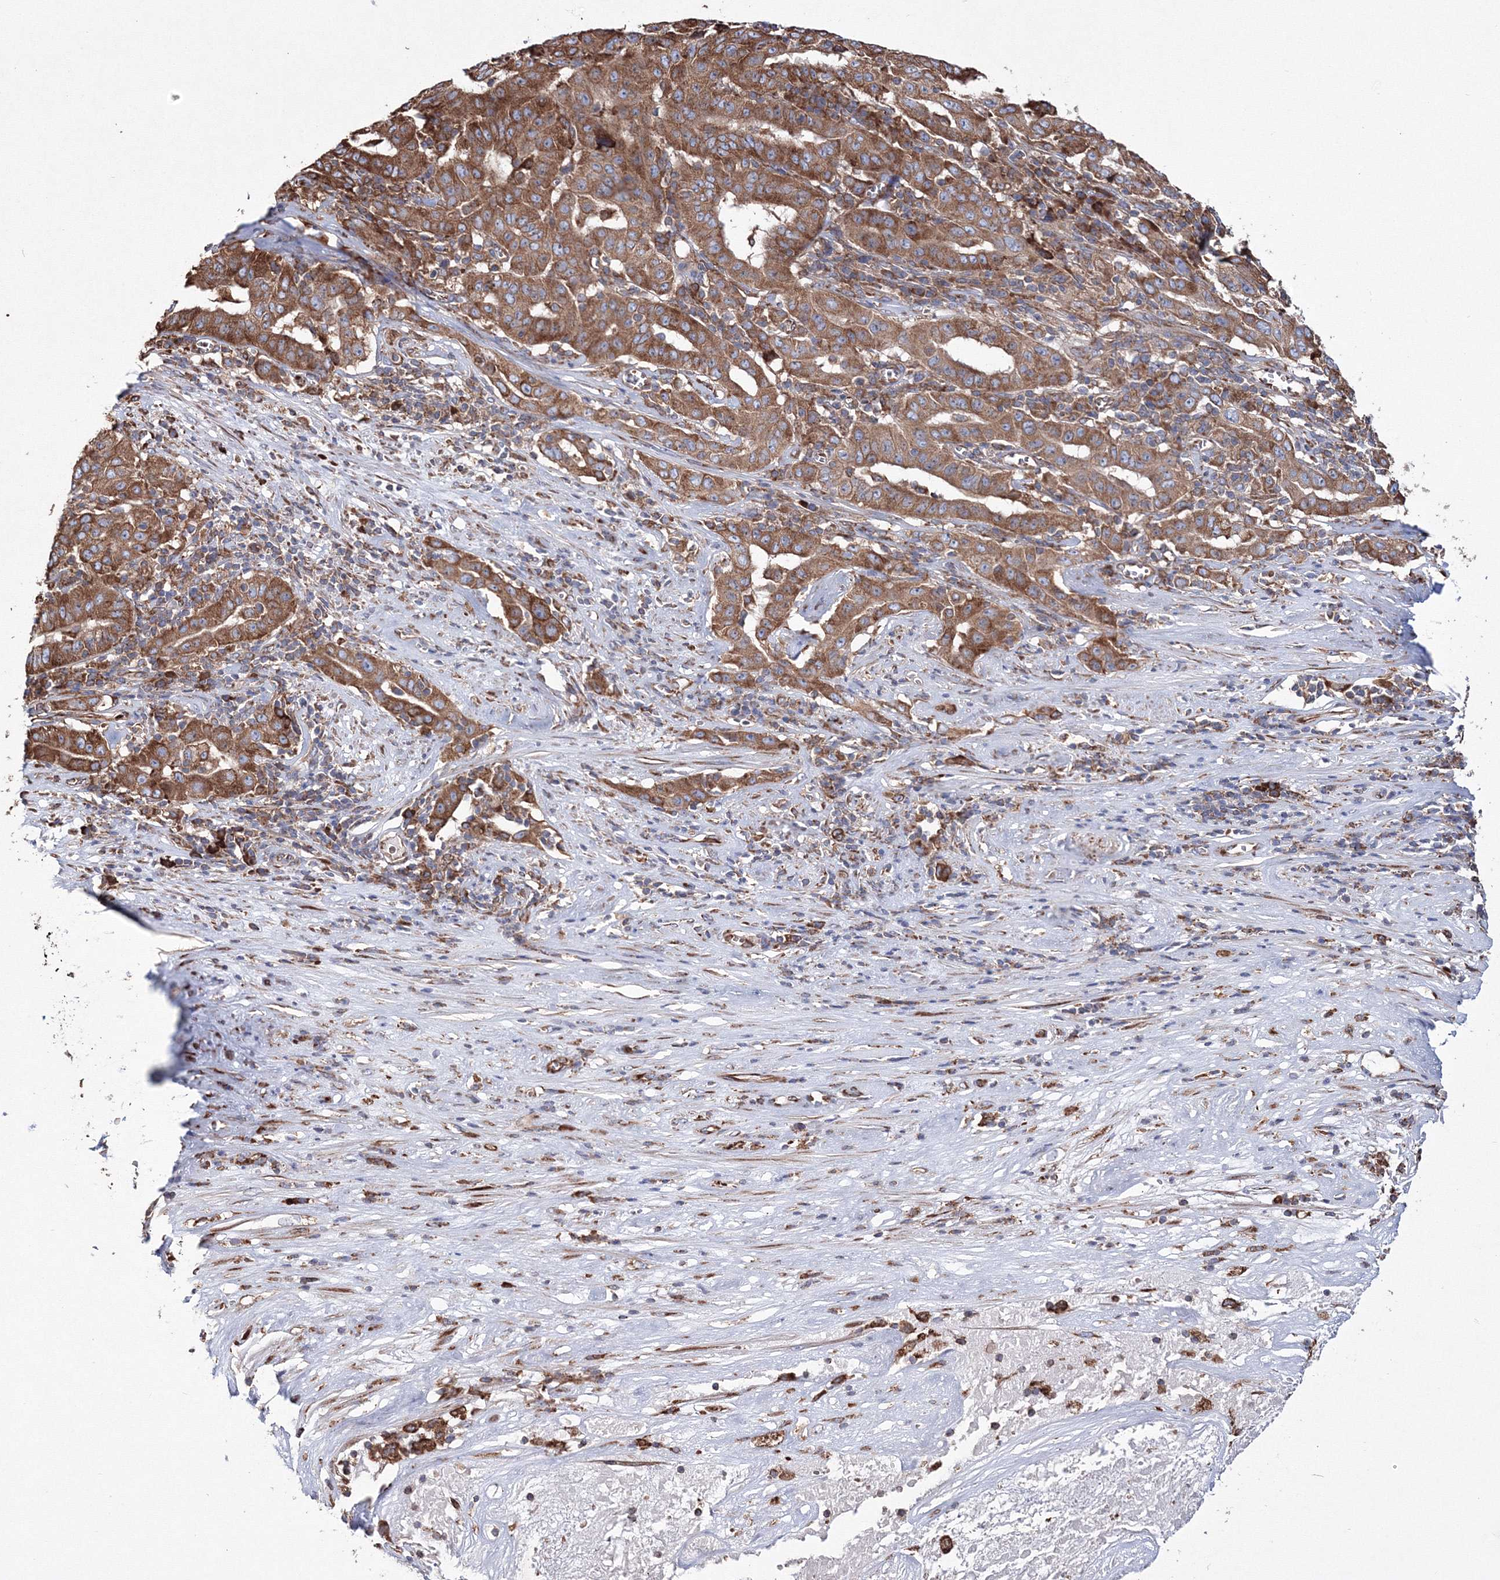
{"staining": {"intensity": "moderate", "quantity": ">75%", "location": "cytoplasmic/membranous"}, "tissue": "pancreatic cancer", "cell_type": "Tumor cells", "image_type": "cancer", "snomed": [{"axis": "morphology", "description": "Adenocarcinoma, NOS"}, {"axis": "topography", "description": "Pancreas"}], "caption": "DAB (3,3'-diaminobenzidine) immunohistochemical staining of human pancreatic adenocarcinoma reveals moderate cytoplasmic/membranous protein expression in approximately >75% of tumor cells. The staining was performed using DAB (3,3'-diaminobenzidine) to visualize the protein expression in brown, while the nuclei were stained in blue with hematoxylin (Magnification: 20x).", "gene": "VPS8", "patient": {"sex": "male", "age": 63}}